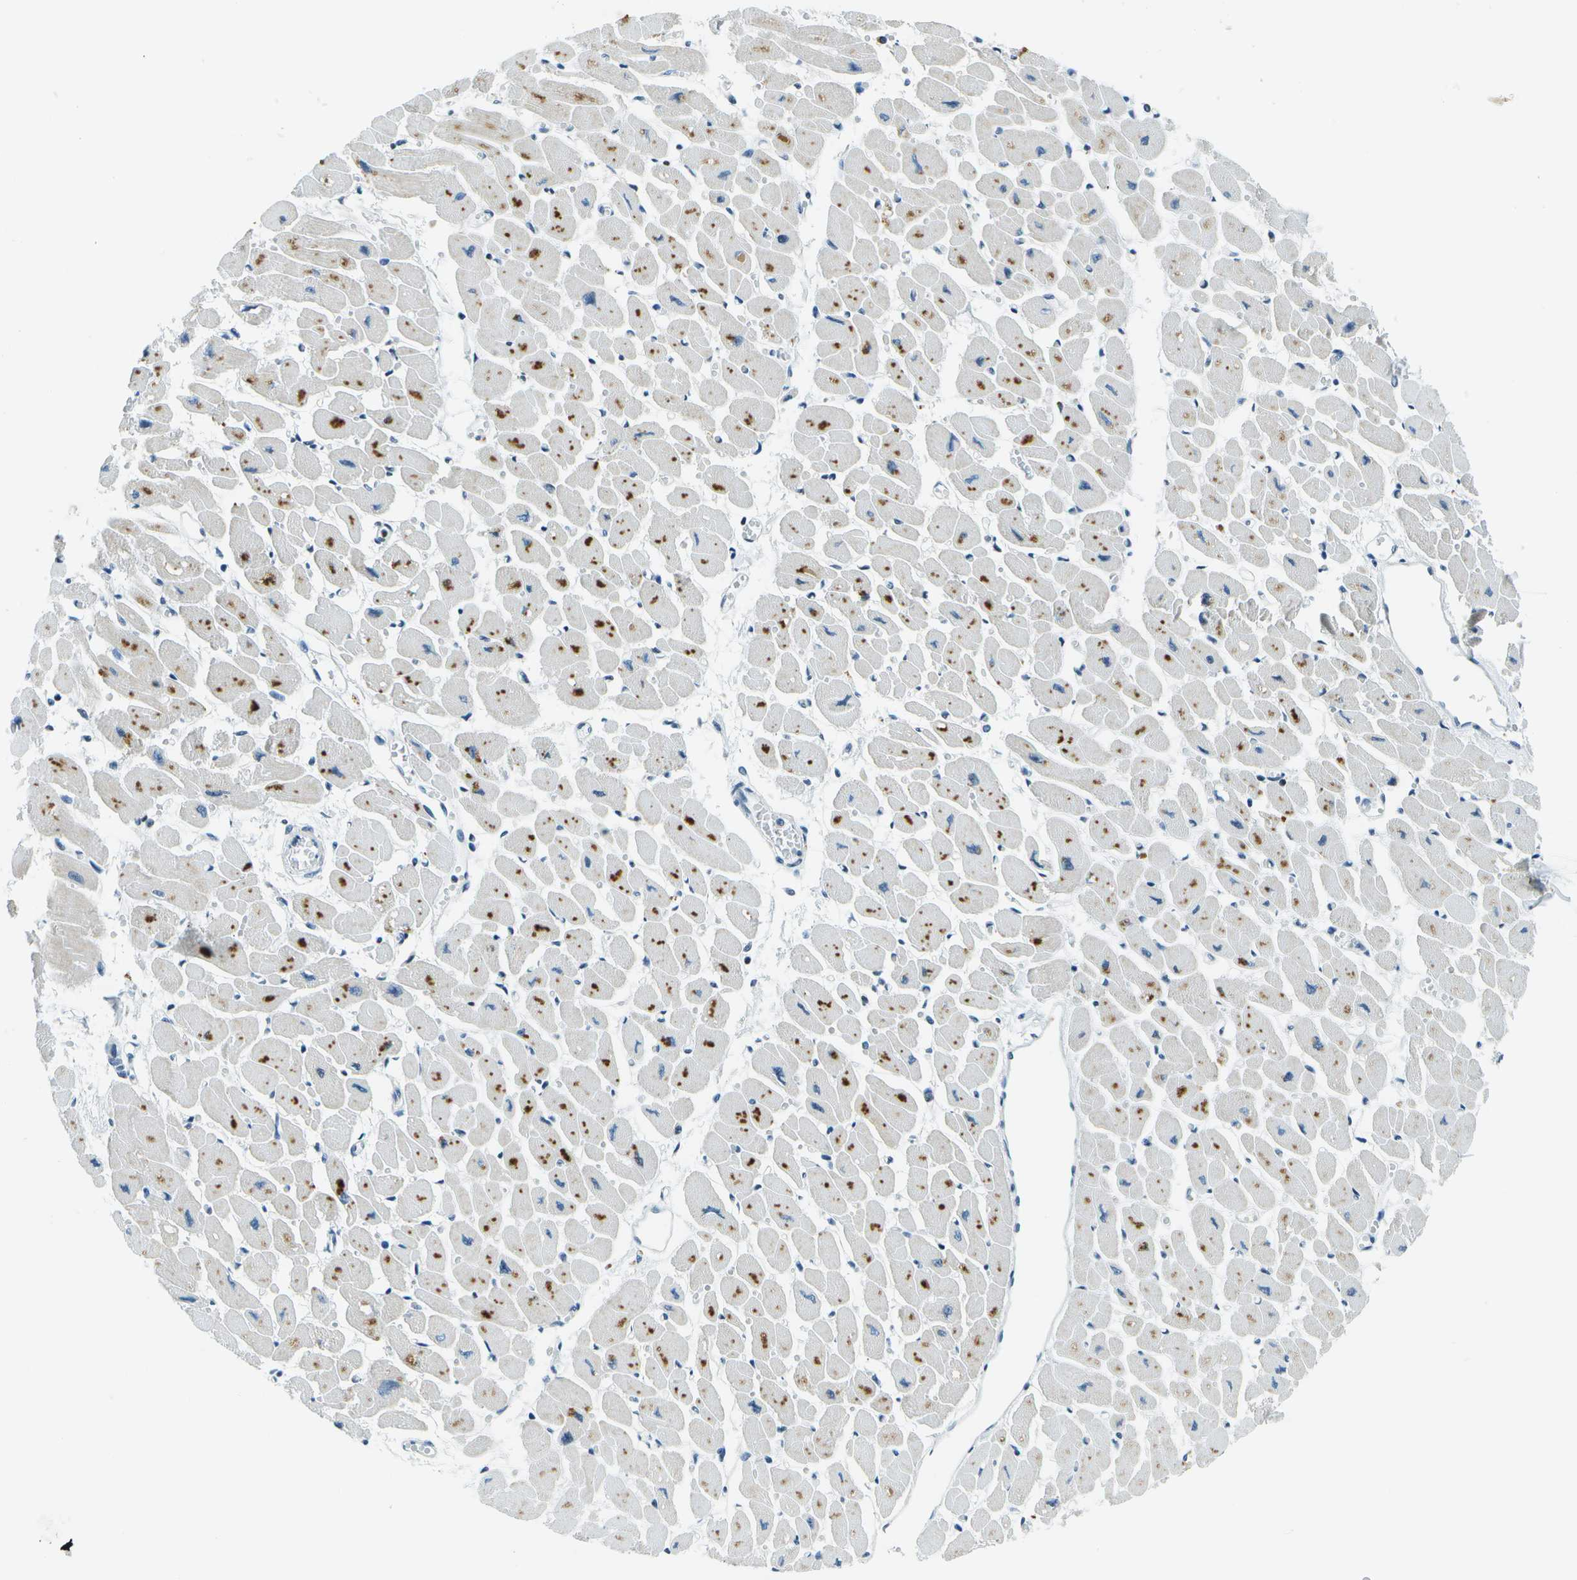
{"staining": {"intensity": "moderate", "quantity": "25%-75%", "location": "cytoplasmic/membranous"}, "tissue": "heart muscle", "cell_type": "Cardiomyocytes", "image_type": "normal", "snomed": [{"axis": "morphology", "description": "Normal tissue, NOS"}, {"axis": "topography", "description": "Heart"}], "caption": "IHC staining of benign heart muscle, which shows medium levels of moderate cytoplasmic/membranous staining in about 25%-75% of cardiomyocytes indicating moderate cytoplasmic/membranous protein positivity. The staining was performed using DAB (brown) for protein detection and nuclei were counterstained in hematoxylin (blue).", "gene": "ESYT1", "patient": {"sex": "female", "age": 54}}